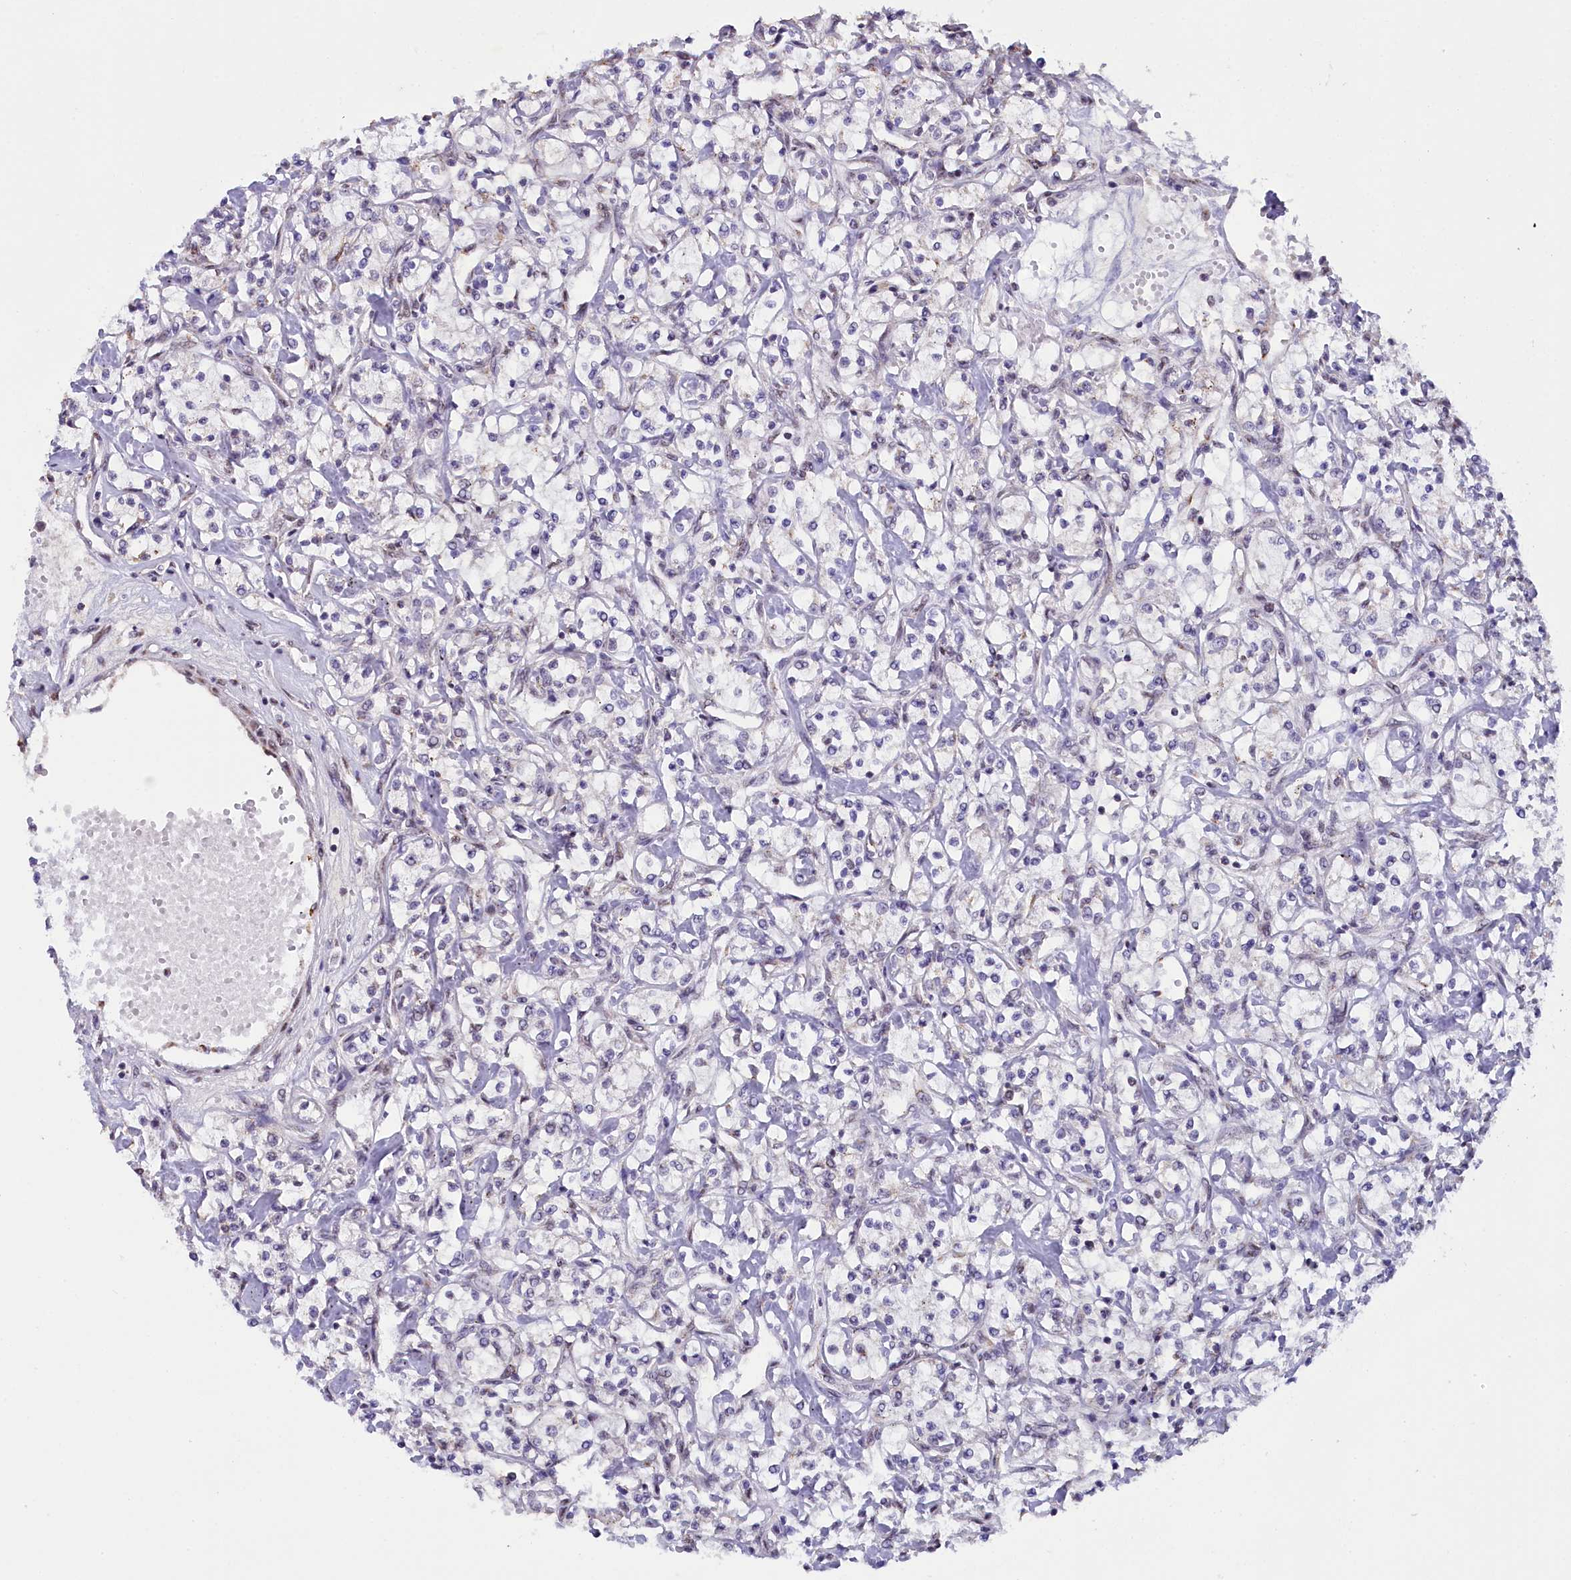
{"staining": {"intensity": "negative", "quantity": "none", "location": "none"}, "tissue": "renal cancer", "cell_type": "Tumor cells", "image_type": "cancer", "snomed": [{"axis": "morphology", "description": "Adenocarcinoma, NOS"}, {"axis": "topography", "description": "Kidney"}], "caption": "Tumor cells show no significant protein expression in adenocarcinoma (renal). (Brightfield microscopy of DAB (3,3'-diaminobenzidine) immunohistochemistry at high magnification).", "gene": "NCBP1", "patient": {"sex": "female", "age": 59}}